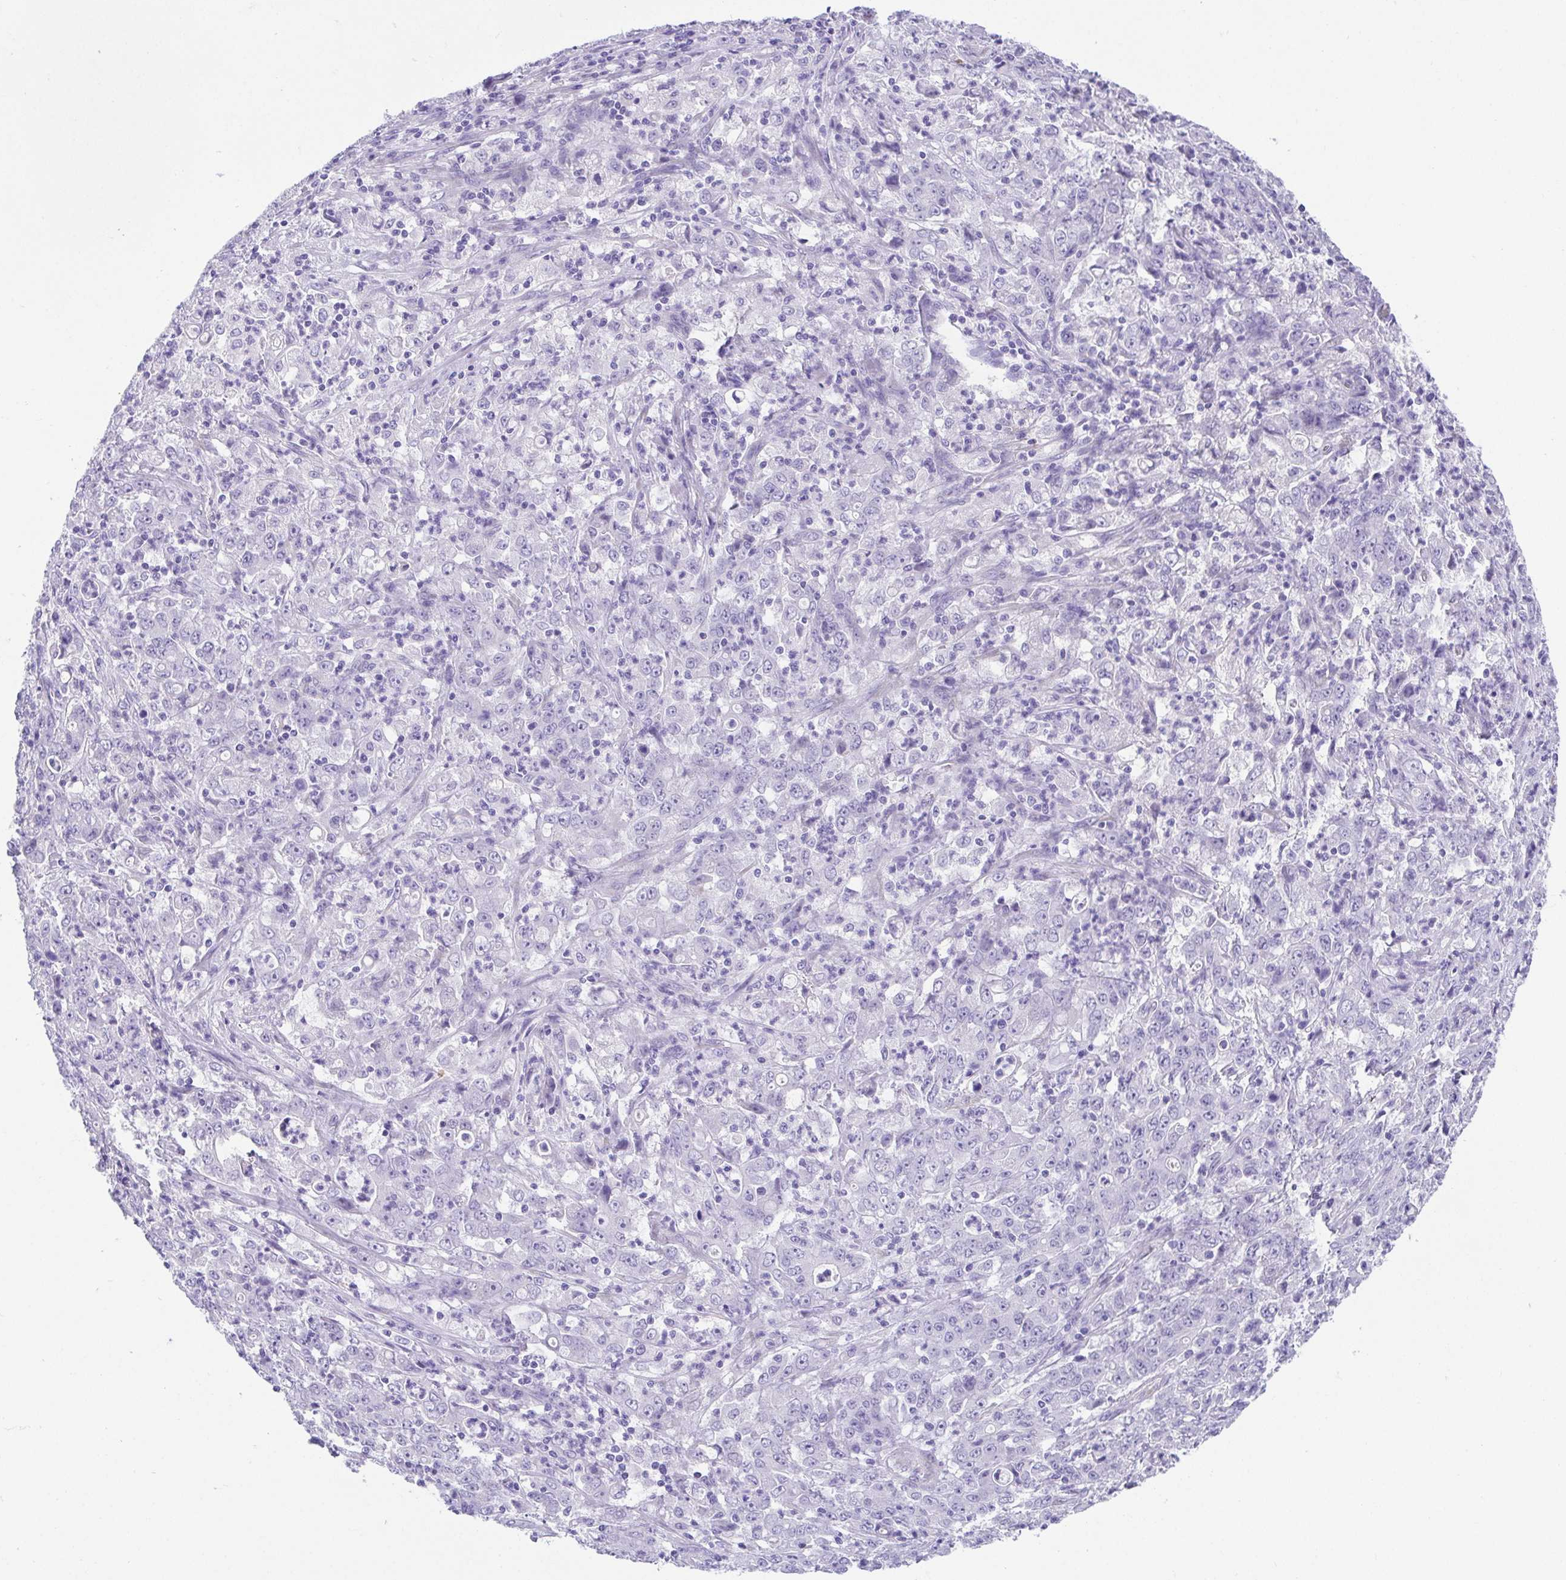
{"staining": {"intensity": "negative", "quantity": "none", "location": "none"}, "tissue": "stomach cancer", "cell_type": "Tumor cells", "image_type": "cancer", "snomed": [{"axis": "morphology", "description": "Adenocarcinoma, NOS"}, {"axis": "topography", "description": "Stomach, lower"}], "caption": "There is no significant positivity in tumor cells of stomach cancer.", "gene": "SPATA4", "patient": {"sex": "female", "age": 71}}